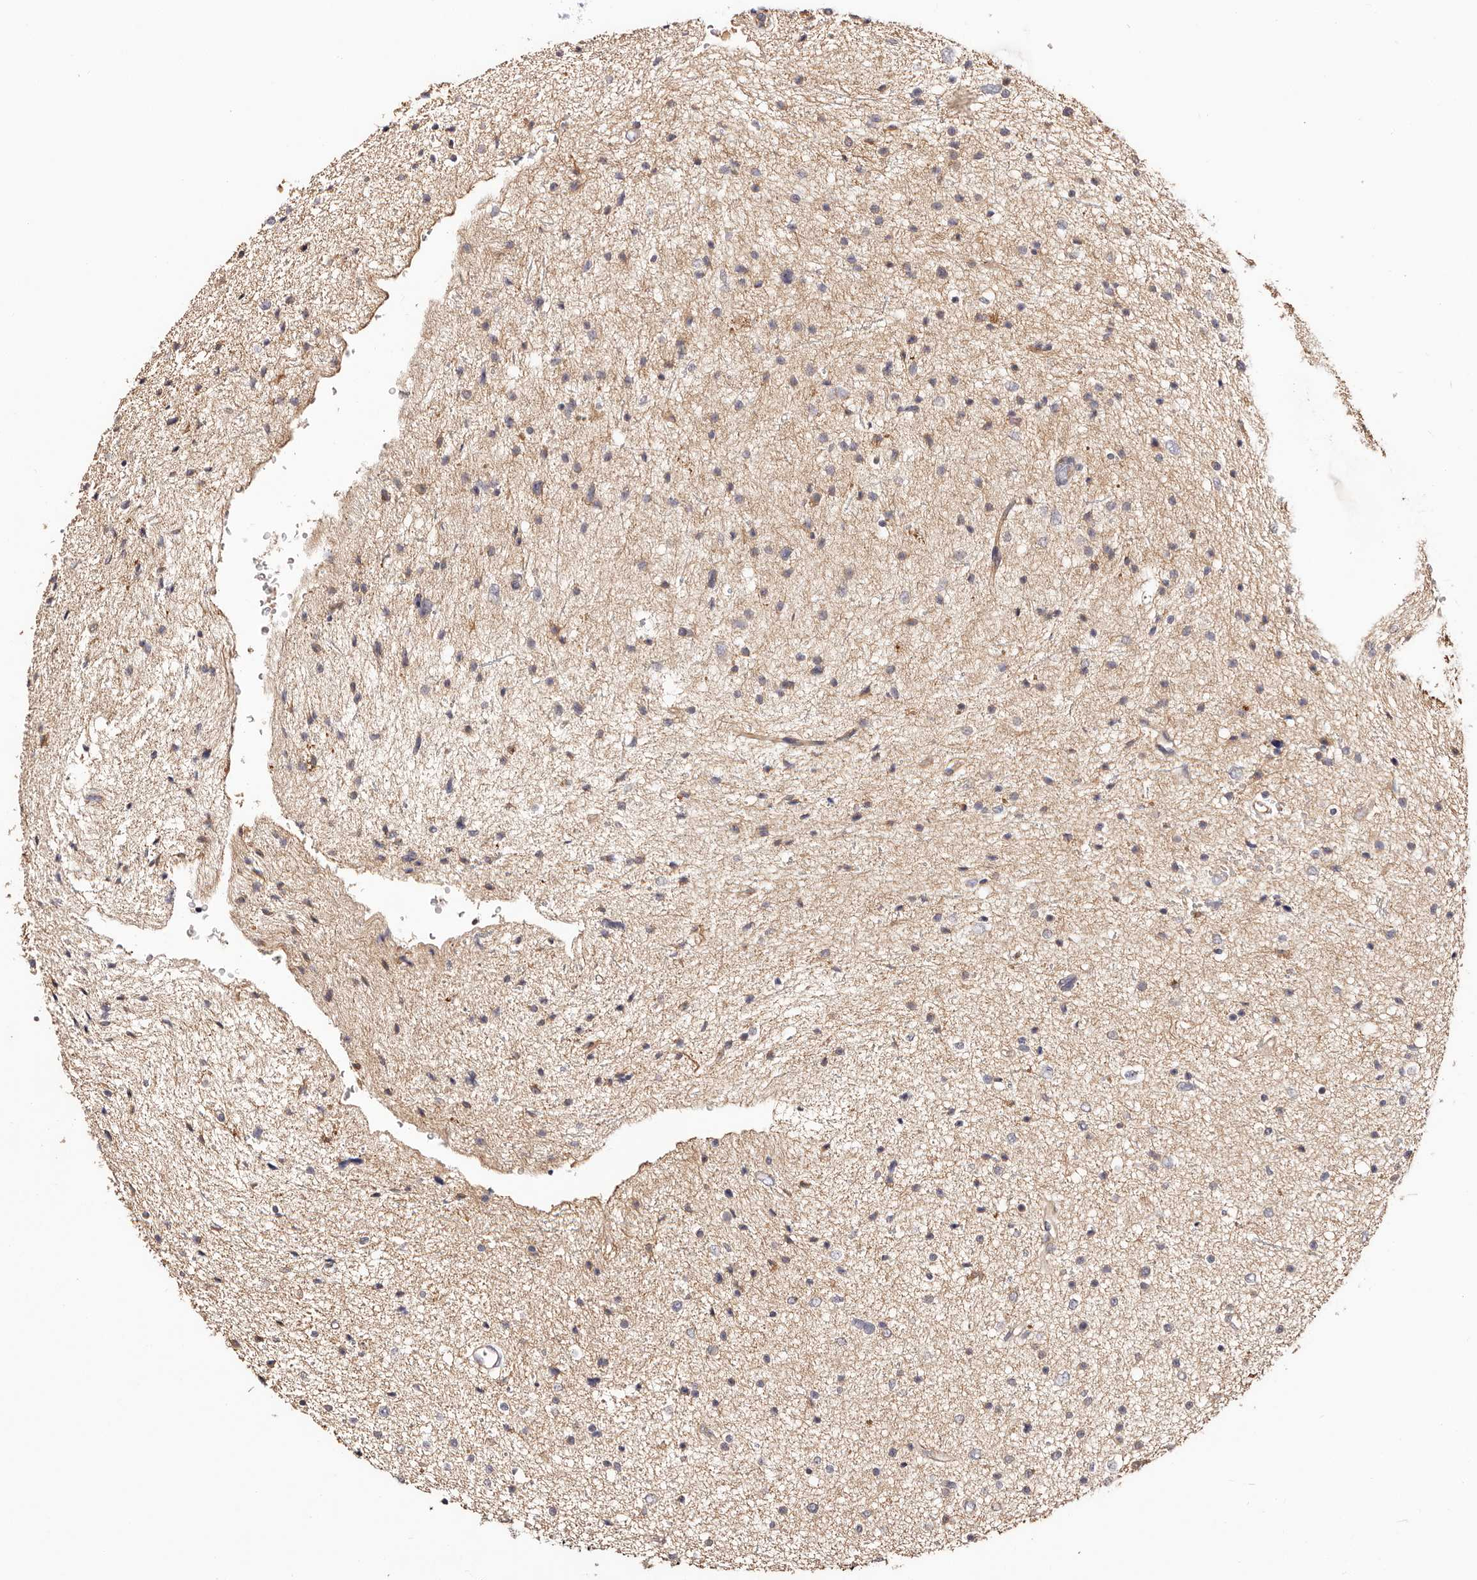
{"staining": {"intensity": "weak", "quantity": ">75%", "location": "cytoplasmic/membranous"}, "tissue": "glioma", "cell_type": "Tumor cells", "image_type": "cancer", "snomed": [{"axis": "morphology", "description": "Glioma, malignant, Low grade"}, {"axis": "topography", "description": "Brain"}], "caption": "Glioma stained with DAB immunohistochemistry (IHC) exhibits low levels of weak cytoplasmic/membranous expression in approximately >75% of tumor cells. (brown staining indicates protein expression, while blue staining denotes nuclei).", "gene": "MAPK1", "patient": {"sex": "female", "age": 37}}